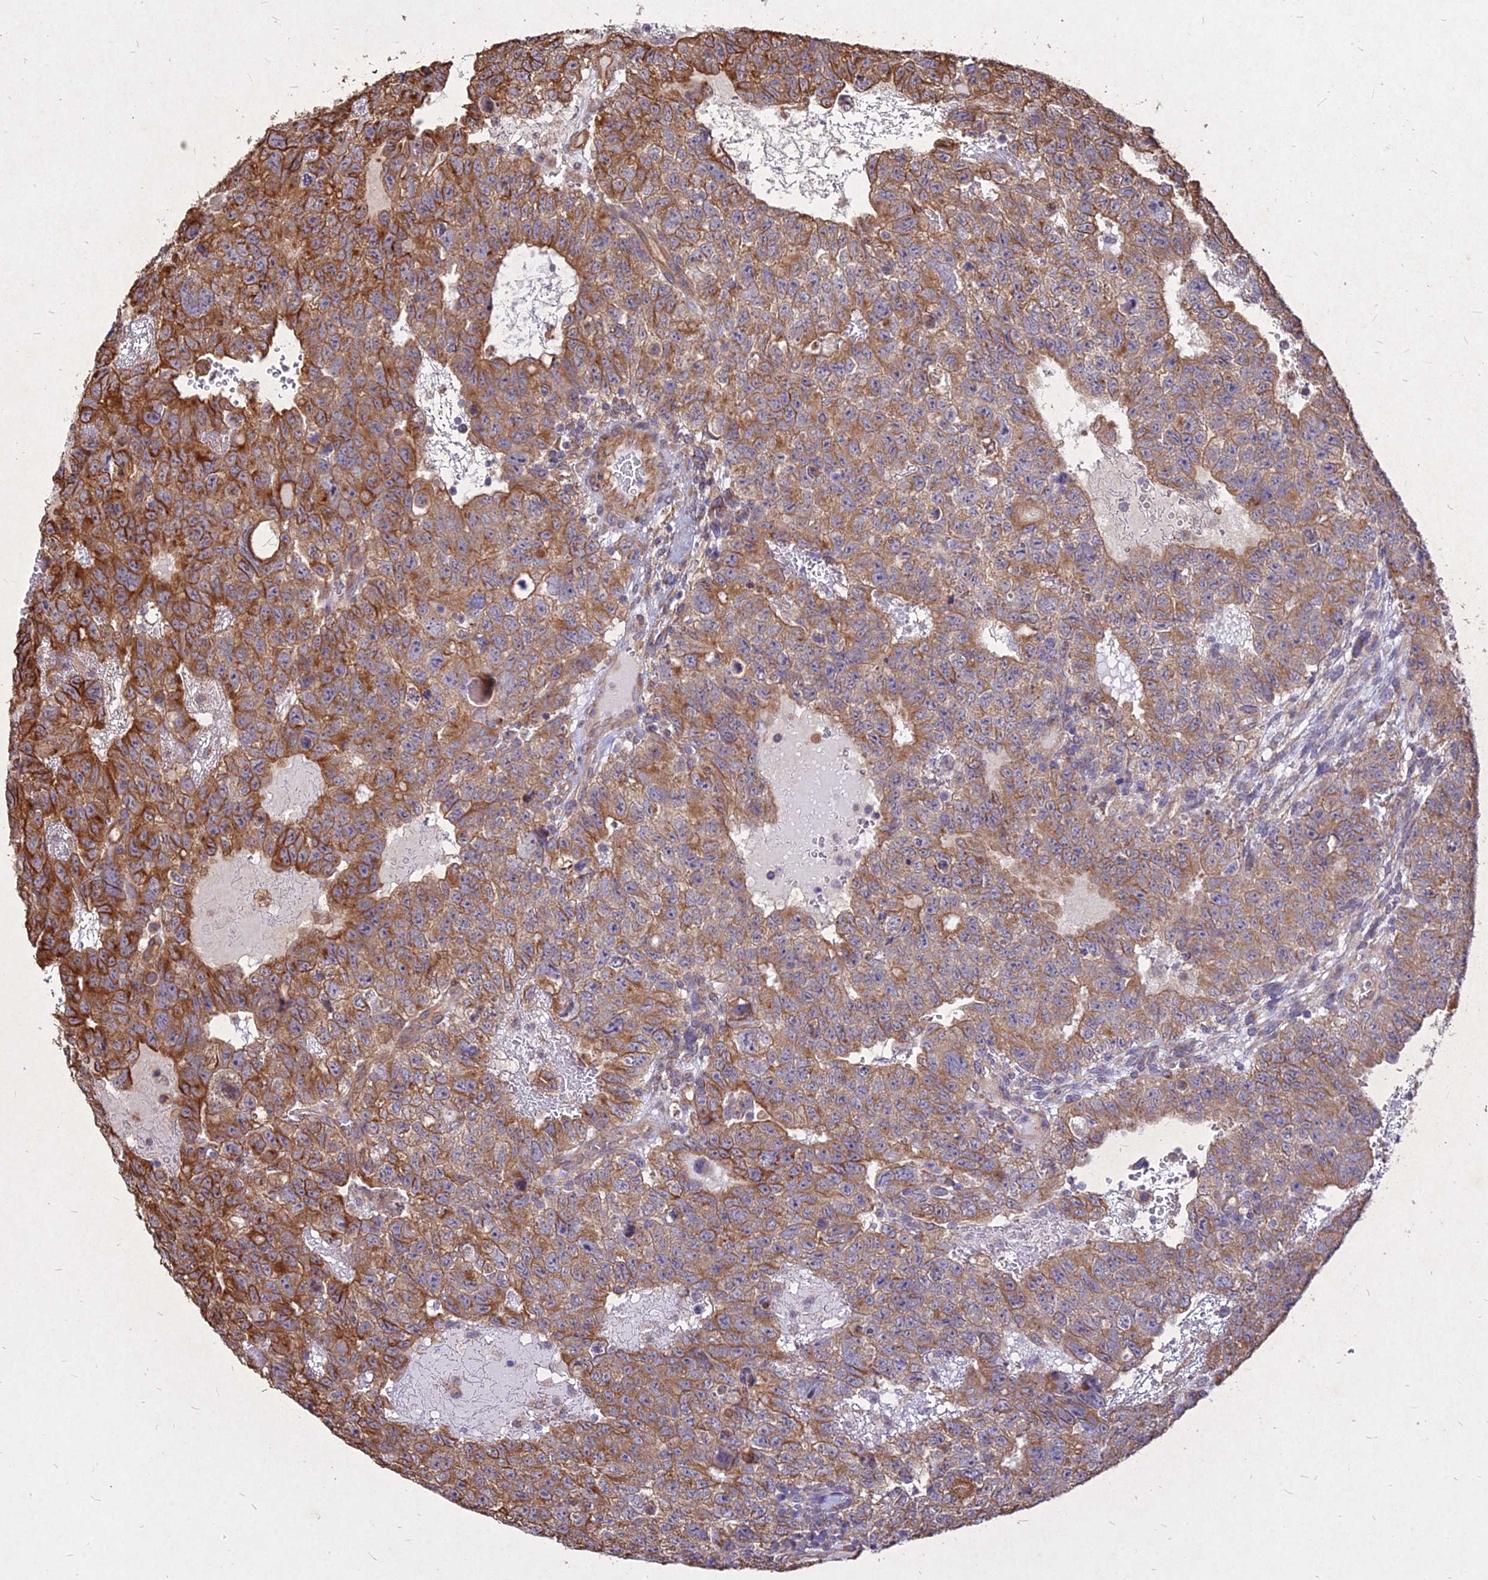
{"staining": {"intensity": "moderate", "quantity": ">75%", "location": "cytoplasmic/membranous"}, "tissue": "testis cancer", "cell_type": "Tumor cells", "image_type": "cancer", "snomed": [{"axis": "morphology", "description": "Carcinoma, Embryonal, NOS"}, {"axis": "topography", "description": "Testis"}], "caption": "IHC (DAB) staining of human testis cancer (embryonal carcinoma) reveals moderate cytoplasmic/membranous protein staining in about >75% of tumor cells.", "gene": "SKA1", "patient": {"sex": "male", "age": 26}}